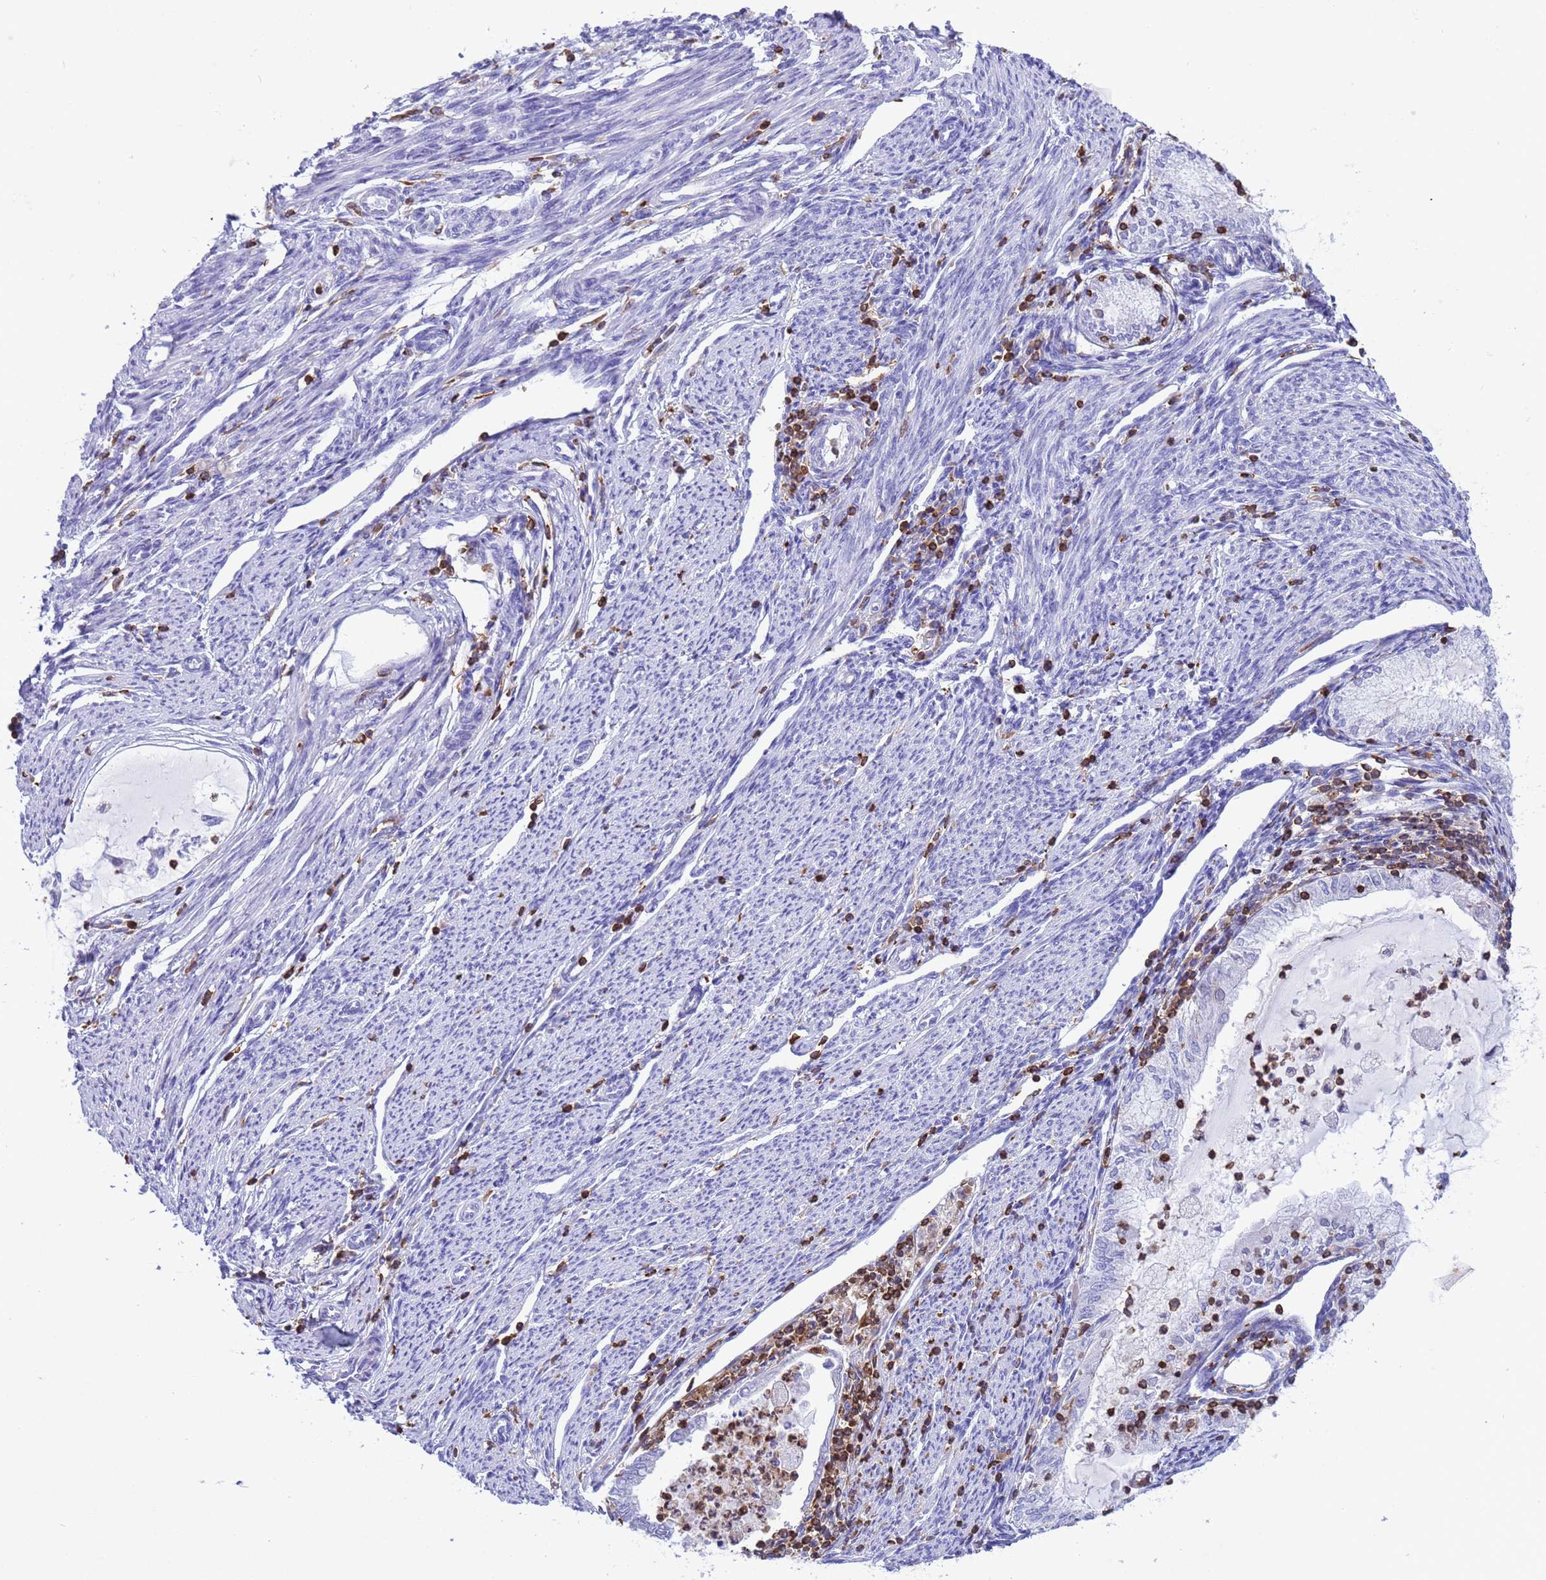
{"staining": {"intensity": "negative", "quantity": "none", "location": "none"}, "tissue": "endometrial cancer", "cell_type": "Tumor cells", "image_type": "cancer", "snomed": [{"axis": "morphology", "description": "Adenocarcinoma, NOS"}, {"axis": "topography", "description": "Endometrium"}], "caption": "There is no significant positivity in tumor cells of endometrial cancer (adenocarcinoma). (DAB IHC visualized using brightfield microscopy, high magnification).", "gene": "IRF5", "patient": {"sex": "female", "age": 79}}